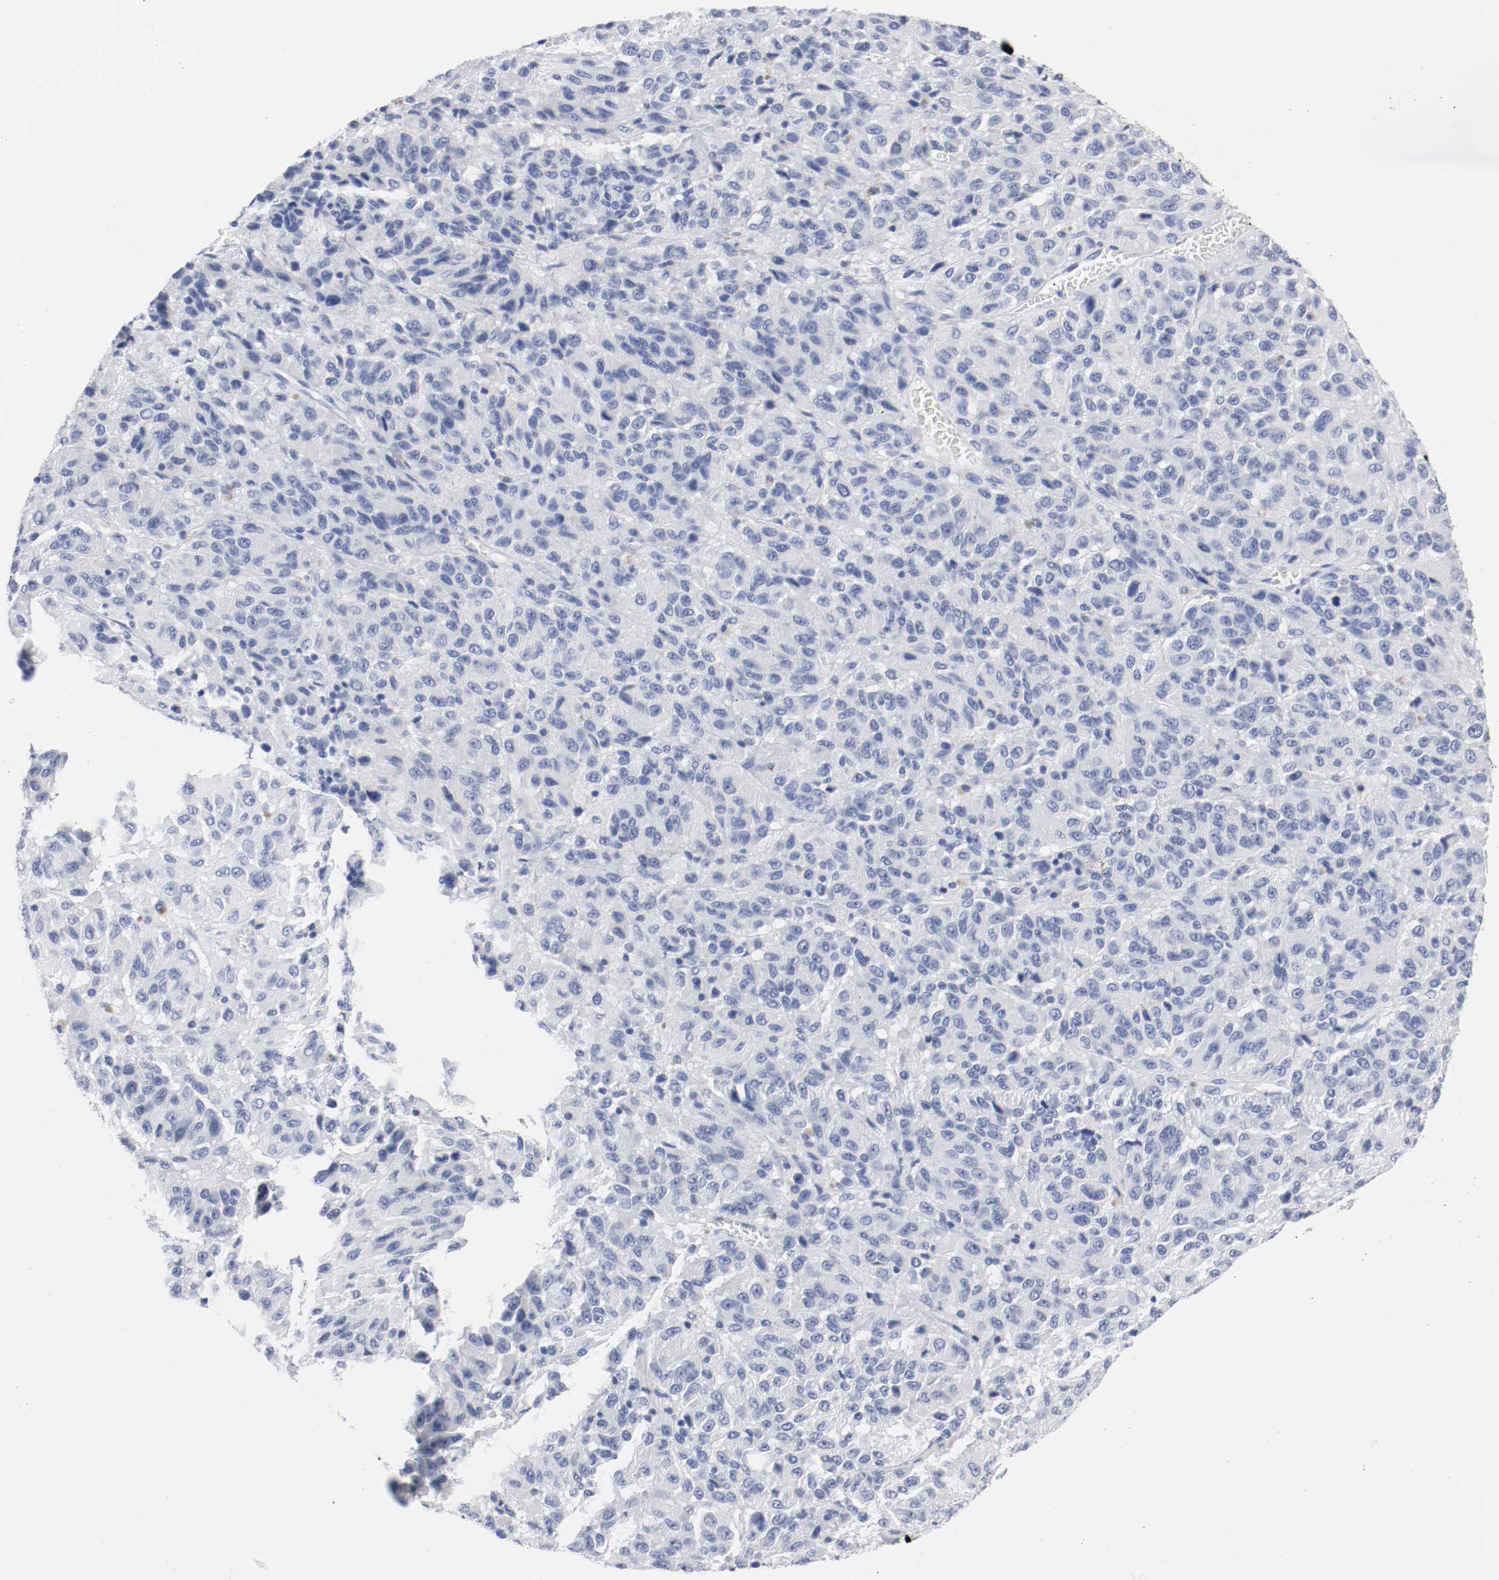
{"staining": {"intensity": "negative", "quantity": "none", "location": "none"}, "tissue": "melanoma", "cell_type": "Tumor cells", "image_type": "cancer", "snomed": [{"axis": "morphology", "description": "Malignant melanoma, Metastatic site"}, {"axis": "topography", "description": "Lung"}], "caption": "DAB immunohistochemical staining of melanoma displays no significant staining in tumor cells. The staining is performed using DAB brown chromogen with nuclei counter-stained in using hematoxylin.", "gene": "GAD1", "patient": {"sex": "male", "age": 64}}